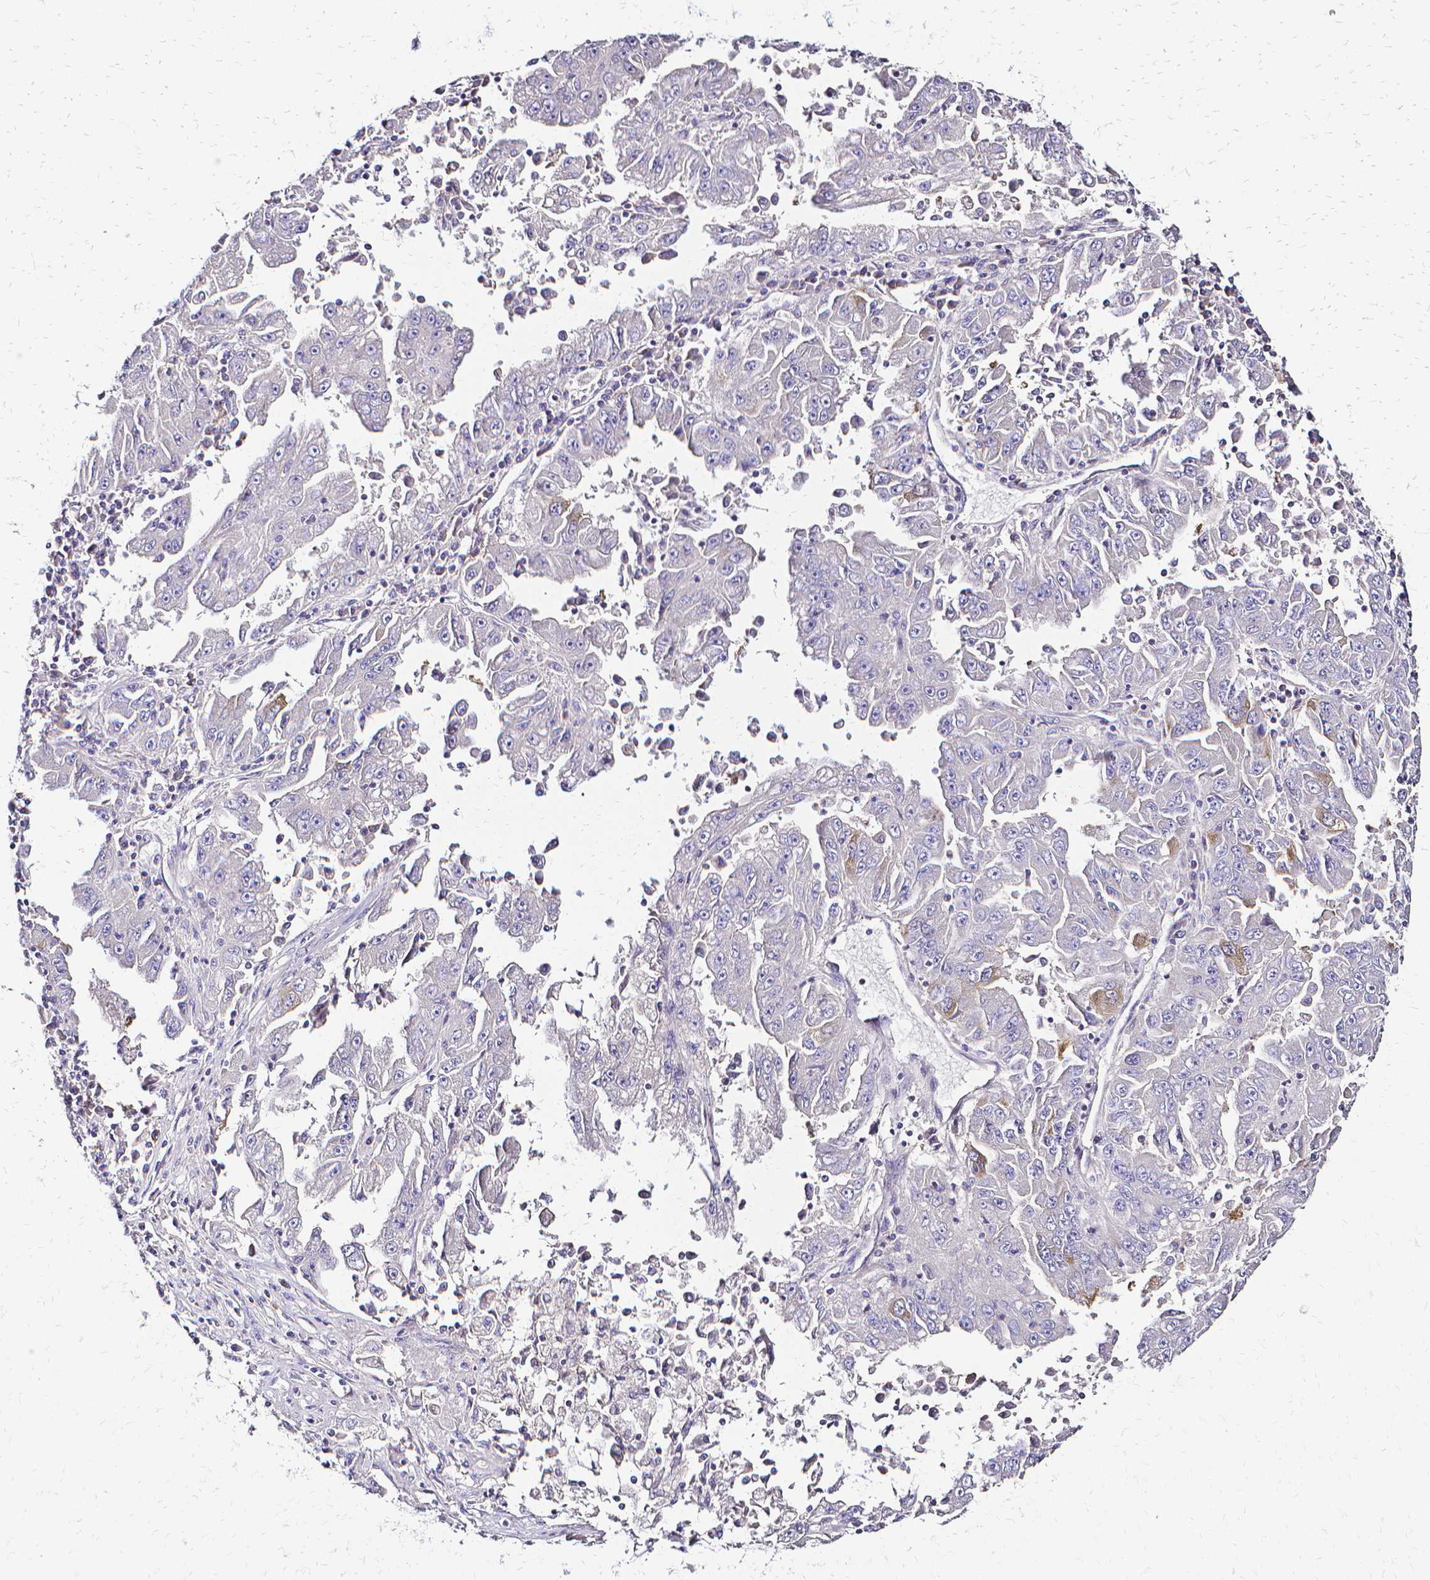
{"staining": {"intensity": "moderate", "quantity": "<25%", "location": "cytoplasmic/membranous"}, "tissue": "lung cancer", "cell_type": "Tumor cells", "image_type": "cancer", "snomed": [{"axis": "morphology", "description": "Adenocarcinoma, NOS"}, {"axis": "morphology", "description": "Adenocarcinoma primary or metastatic"}, {"axis": "topography", "description": "Lung"}], "caption": "This photomicrograph demonstrates immunohistochemistry (IHC) staining of adenocarcinoma primary or metastatic (lung), with low moderate cytoplasmic/membranous expression in about <25% of tumor cells.", "gene": "CCNB1", "patient": {"sex": "male", "age": 74}}